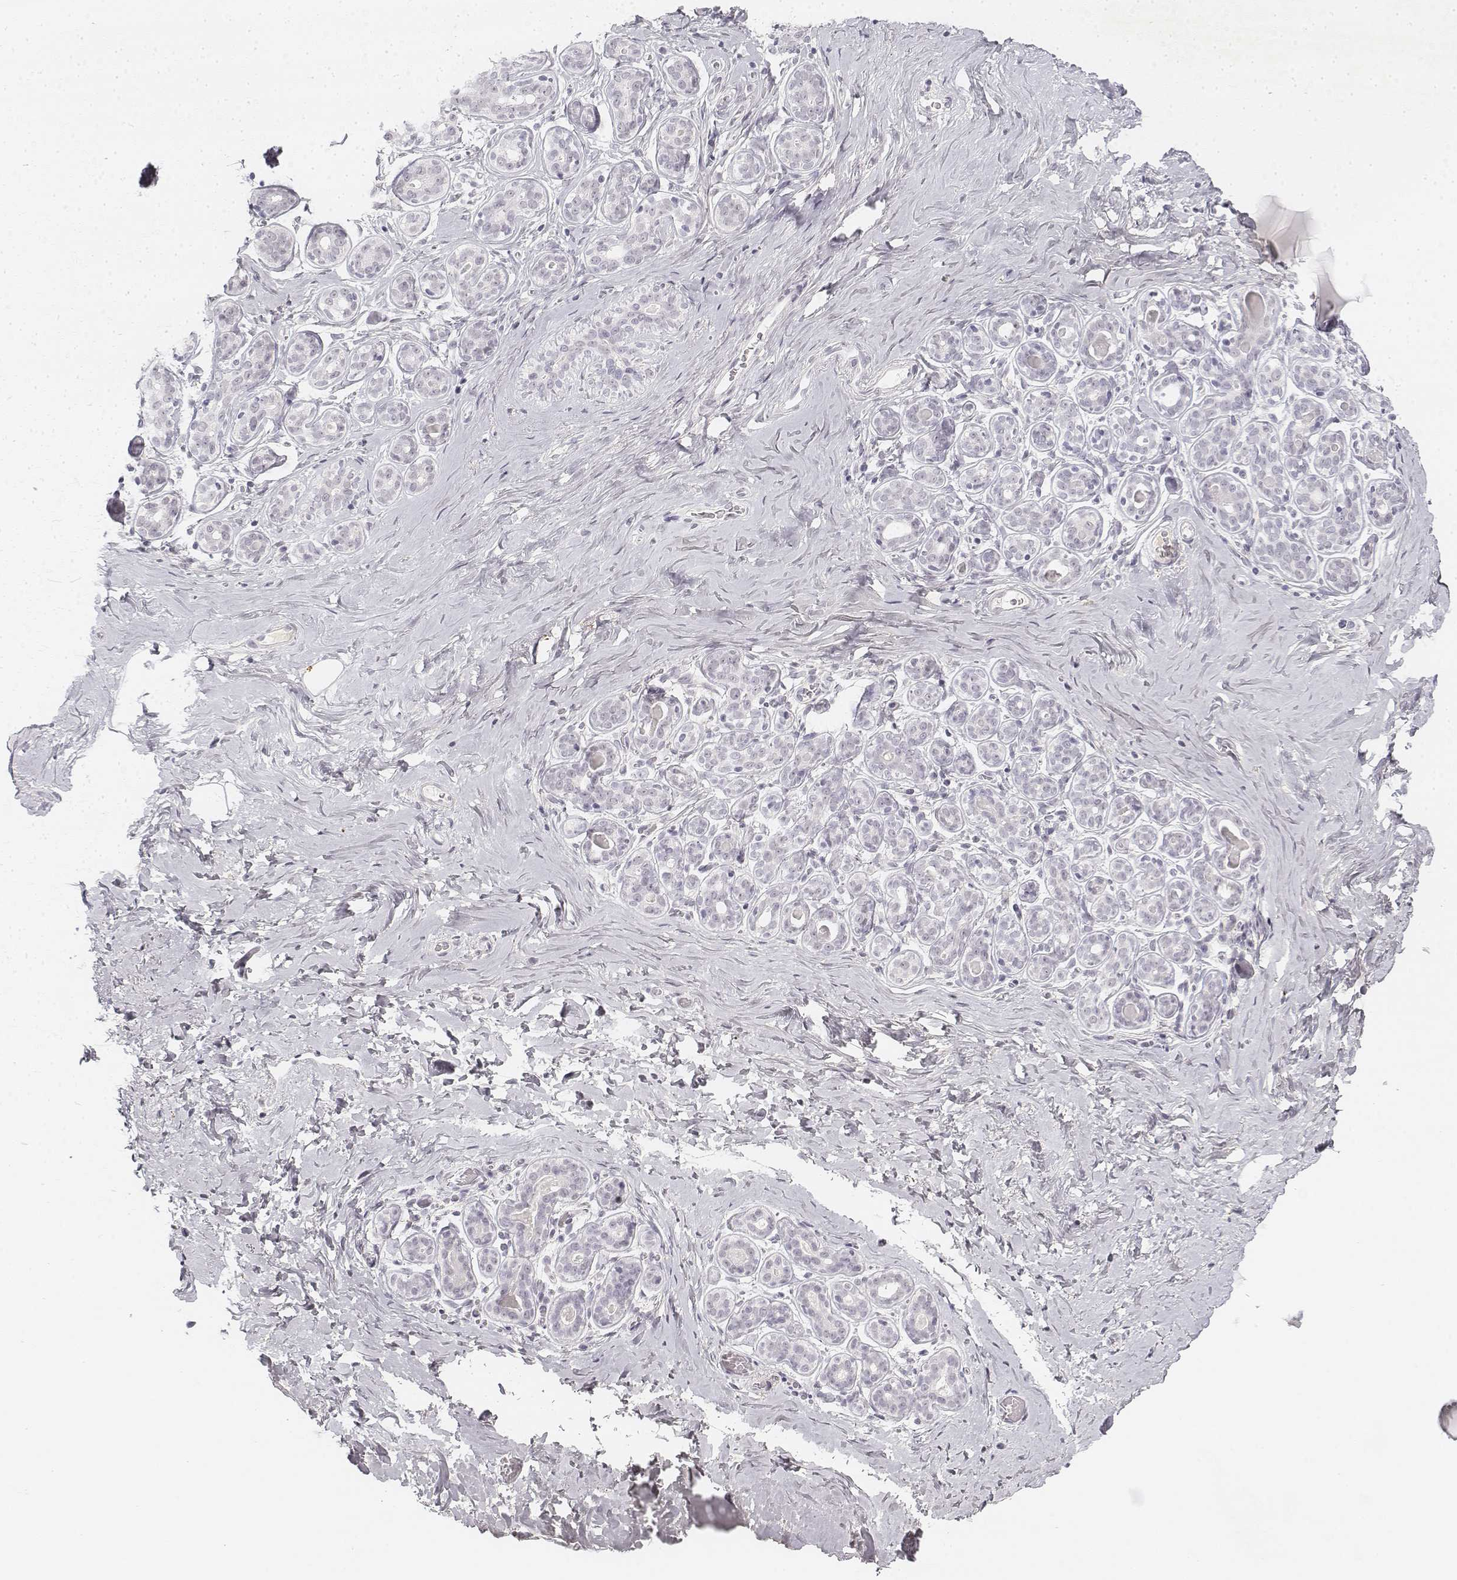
{"staining": {"intensity": "negative", "quantity": "none", "location": "none"}, "tissue": "breast", "cell_type": "Adipocytes", "image_type": "normal", "snomed": [{"axis": "morphology", "description": "Normal tissue, NOS"}, {"axis": "topography", "description": "Skin"}, {"axis": "topography", "description": "Breast"}], "caption": "Adipocytes show no significant protein positivity in normal breast. The staining is performed using DAB brown chromogen with nuclei counter-stained in using hematoxylin.", "gene": "KRT84", "patient": {"sex": "female", "age": 43}}